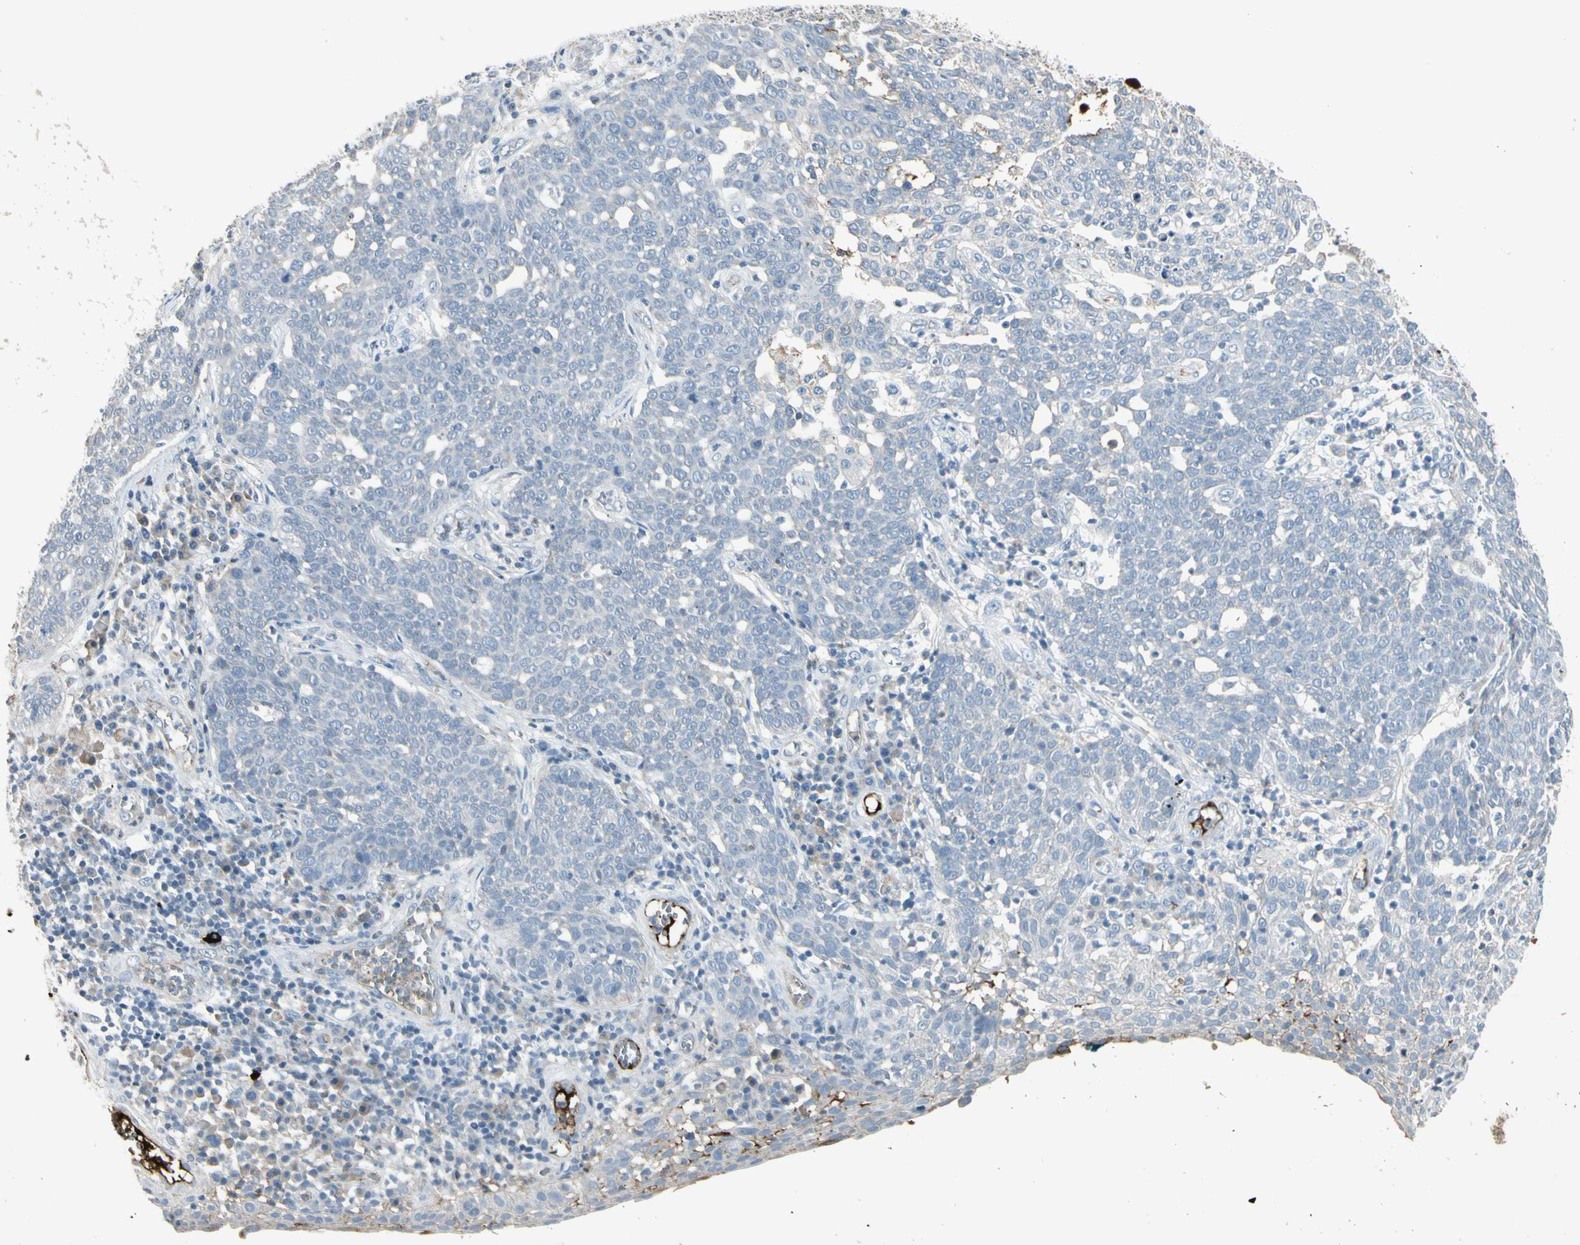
{"staining": {"intensity": "negative", "quantity": "none", "location": "none"}, "tissue": "cervical cancer", "cell_type": "Tumor cells", "image_type": "cancer", "snomed": [{"axis": "morphology", "description": "Squamous cell carcinoma, NOS"}, {"axis": "topography", "description": "Cervix"}], "caption": "An immunohistochemistry (IHC) histopathology image of cervical squamous cell carcinoma is shown. There is no staining in tumor cells of cervical squamous cell carcinoma.", "gene": "IGHM", "patient": {"sex": "female", "age": 34}}